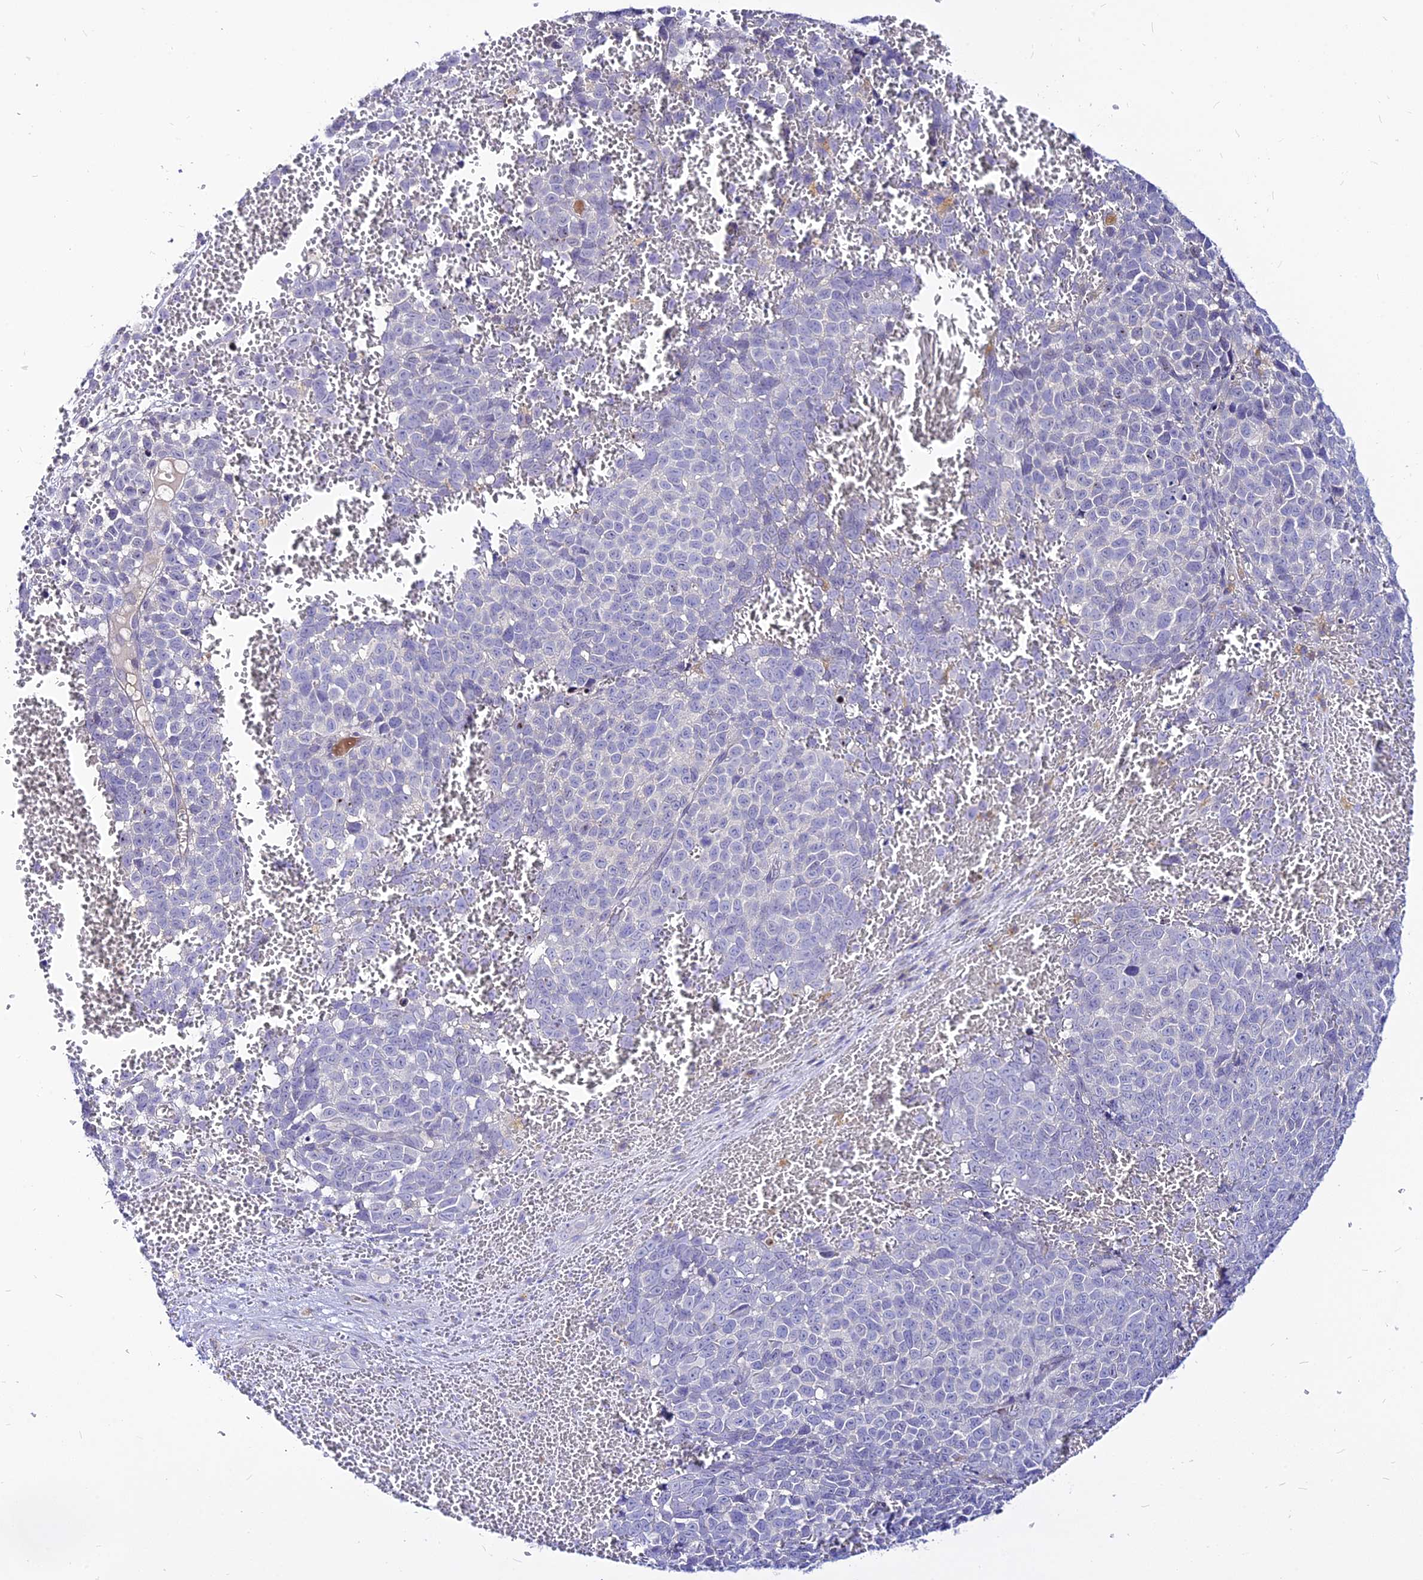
{"staining": {"intensity": "negative", "quantity": "none", "location": "none"}, "tissue": "melanoma", "cell_type": "Tumor cells", "image_type": "cancer", "snomed": [{"axis": "morphology", "description": "Malignant melanoma, NOS"}, {"axis": "topography", "description": "Nose, NOS"}], "caption": "A high-resolution image shows immunohistochemistry (IHC) staining of melanoma, which displays no significant positivity in tumor cells. The staining was performed using DAB (3,3'-diaminobenzidine) to visualize the protein expression in brown, while the nuclei were stained in blue with hematoxylin (Magnification: 20x).", "gene": "CZIB", "patient": {"sex": "female", "age": 48}}